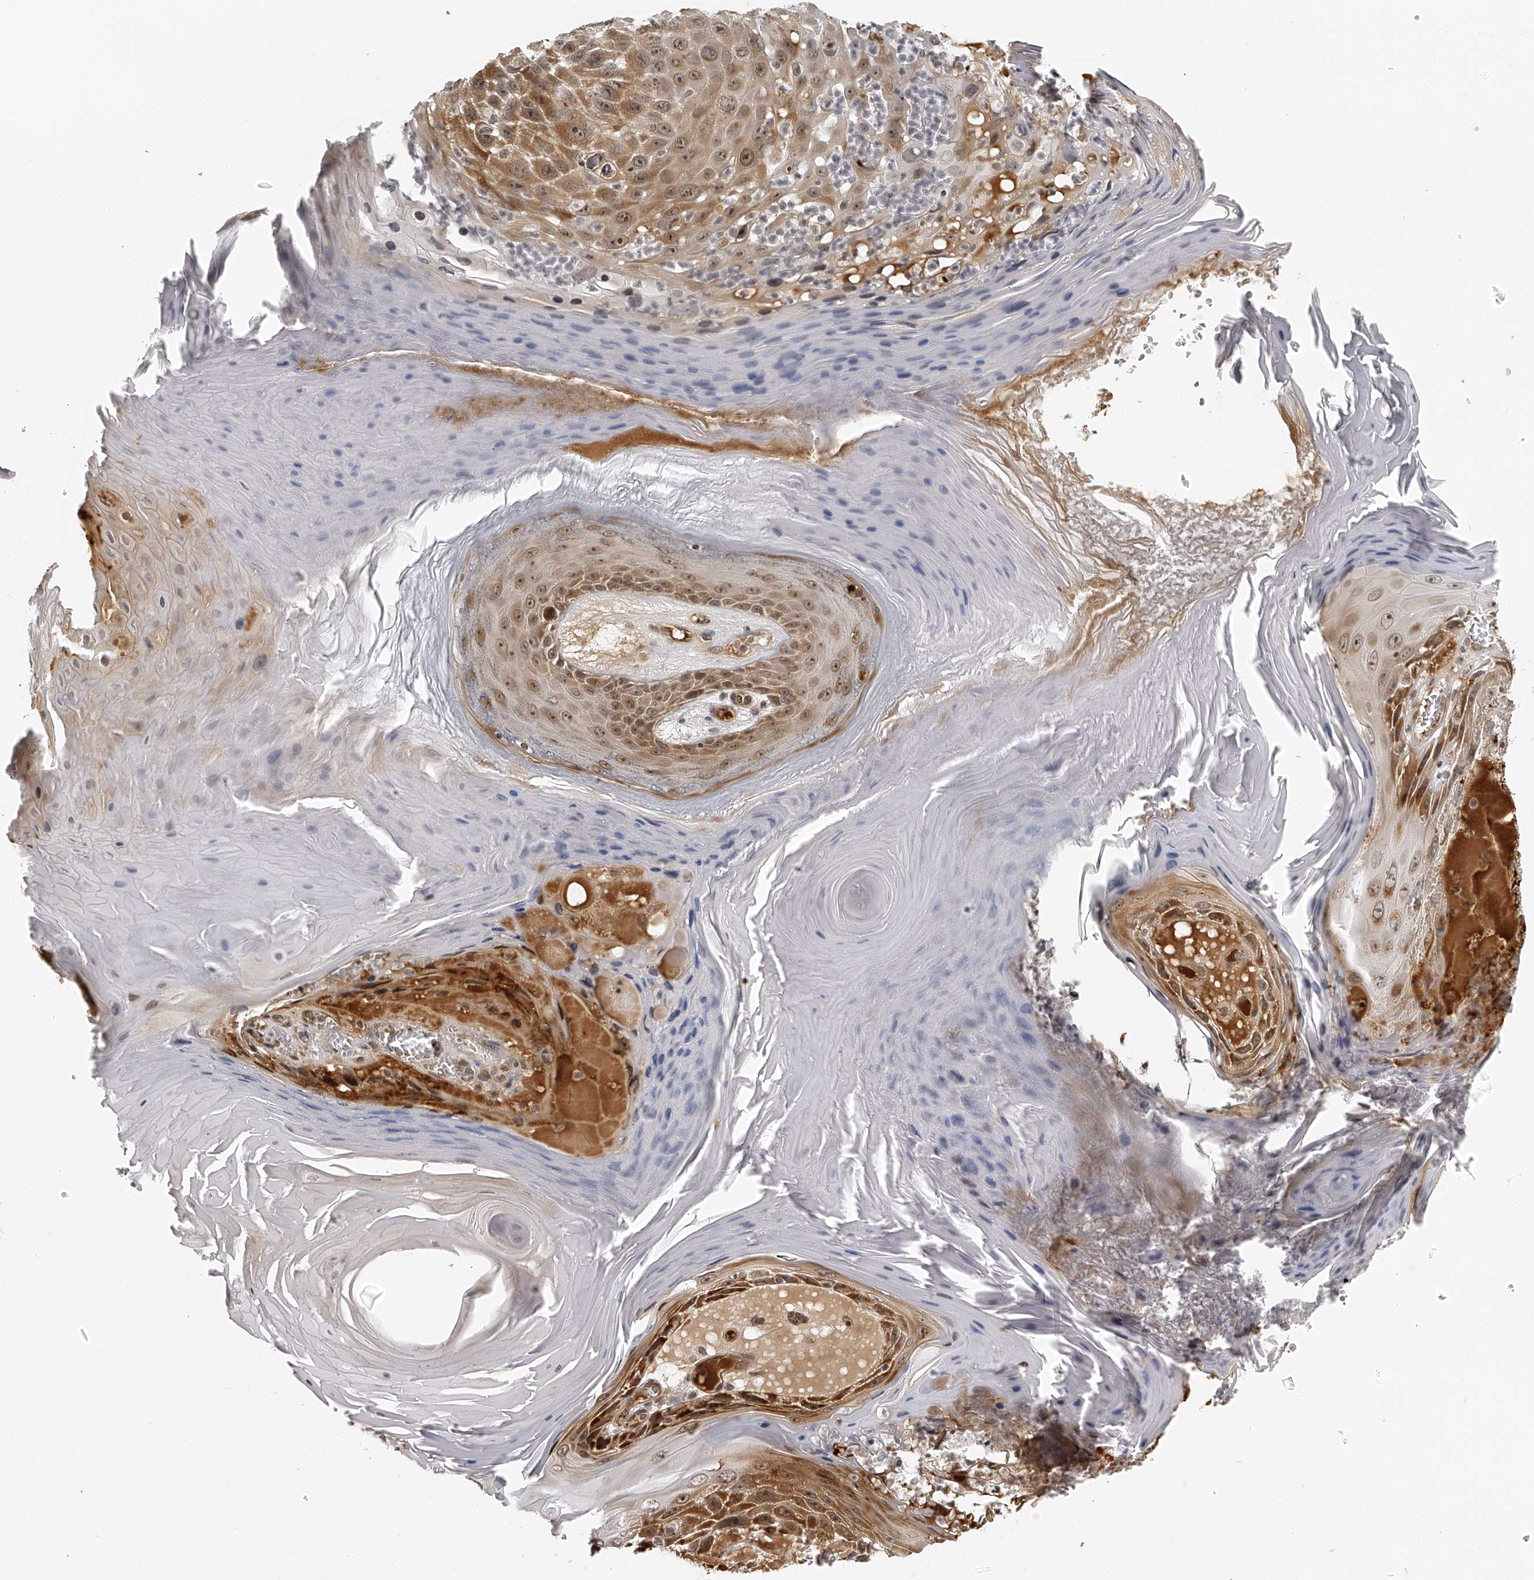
{"staining": {"intensity": "moderate", "quantity": ">75%", "location": "cytoplasmic/membranous,nuclear"}, "tissue": "skin cancer", "cell_type": "Tumor cells", "image_type": "cancer", "snomed": [{"axis": "morphology", "description": "Squamous cell carcinoma, NOS"}, {"axis": "topography", "description": "Skin"}], "caption": "Immunohistochemical staining of human skin cancer shows medium levels of moderate cytoplasmic/membranous and nuclear protein staining in about >75% of tumor cells.", "gene": "ODF2L", "patient": {"sex": "female", "age": 88}}